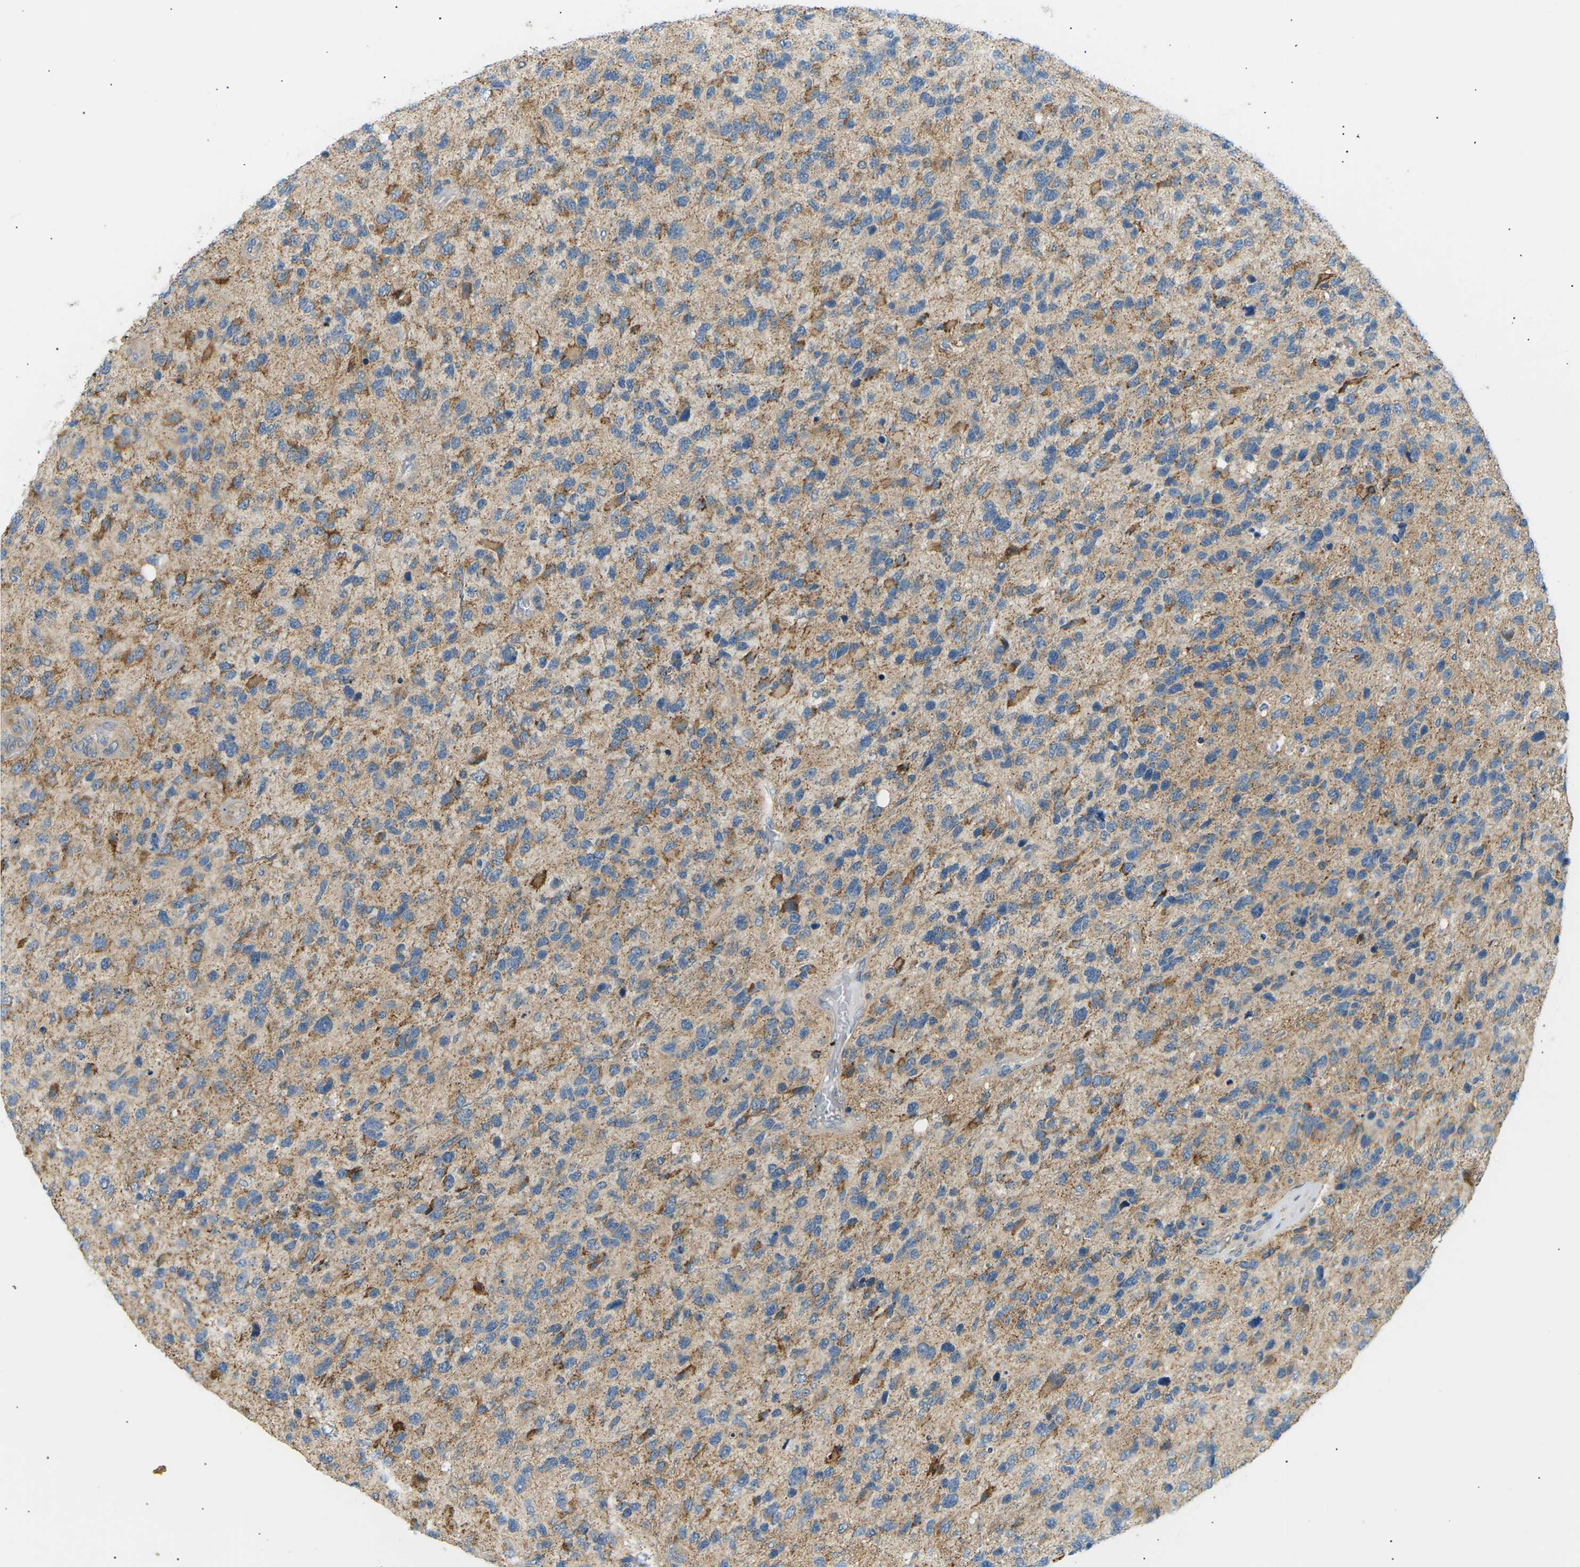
{"staining": {"intensity": "moderate", "quantity": "25%-75%", "location": "cytoplasmic/membranous"}, "tissue": "glioma", "cell_type": "Tumor cells", "image_type": "cancer", "snomed": [{"axis": "morphology", "description": "Glioma, malignant, High grade"}, {"axis": "topography", "description": "Brain"}], "caption": "Brown immunohistochemical staining in human malignant high-grade glioma reveals moderate cytoplasmic/membranous expression in approximately 25%-75% of tumor cells. Immunohistochemistry (ihc) stains the protein in brown and the nuclei are stained blue.", "gene": "TBC1D8", "patient": {"sex": "female", "age": 58}}